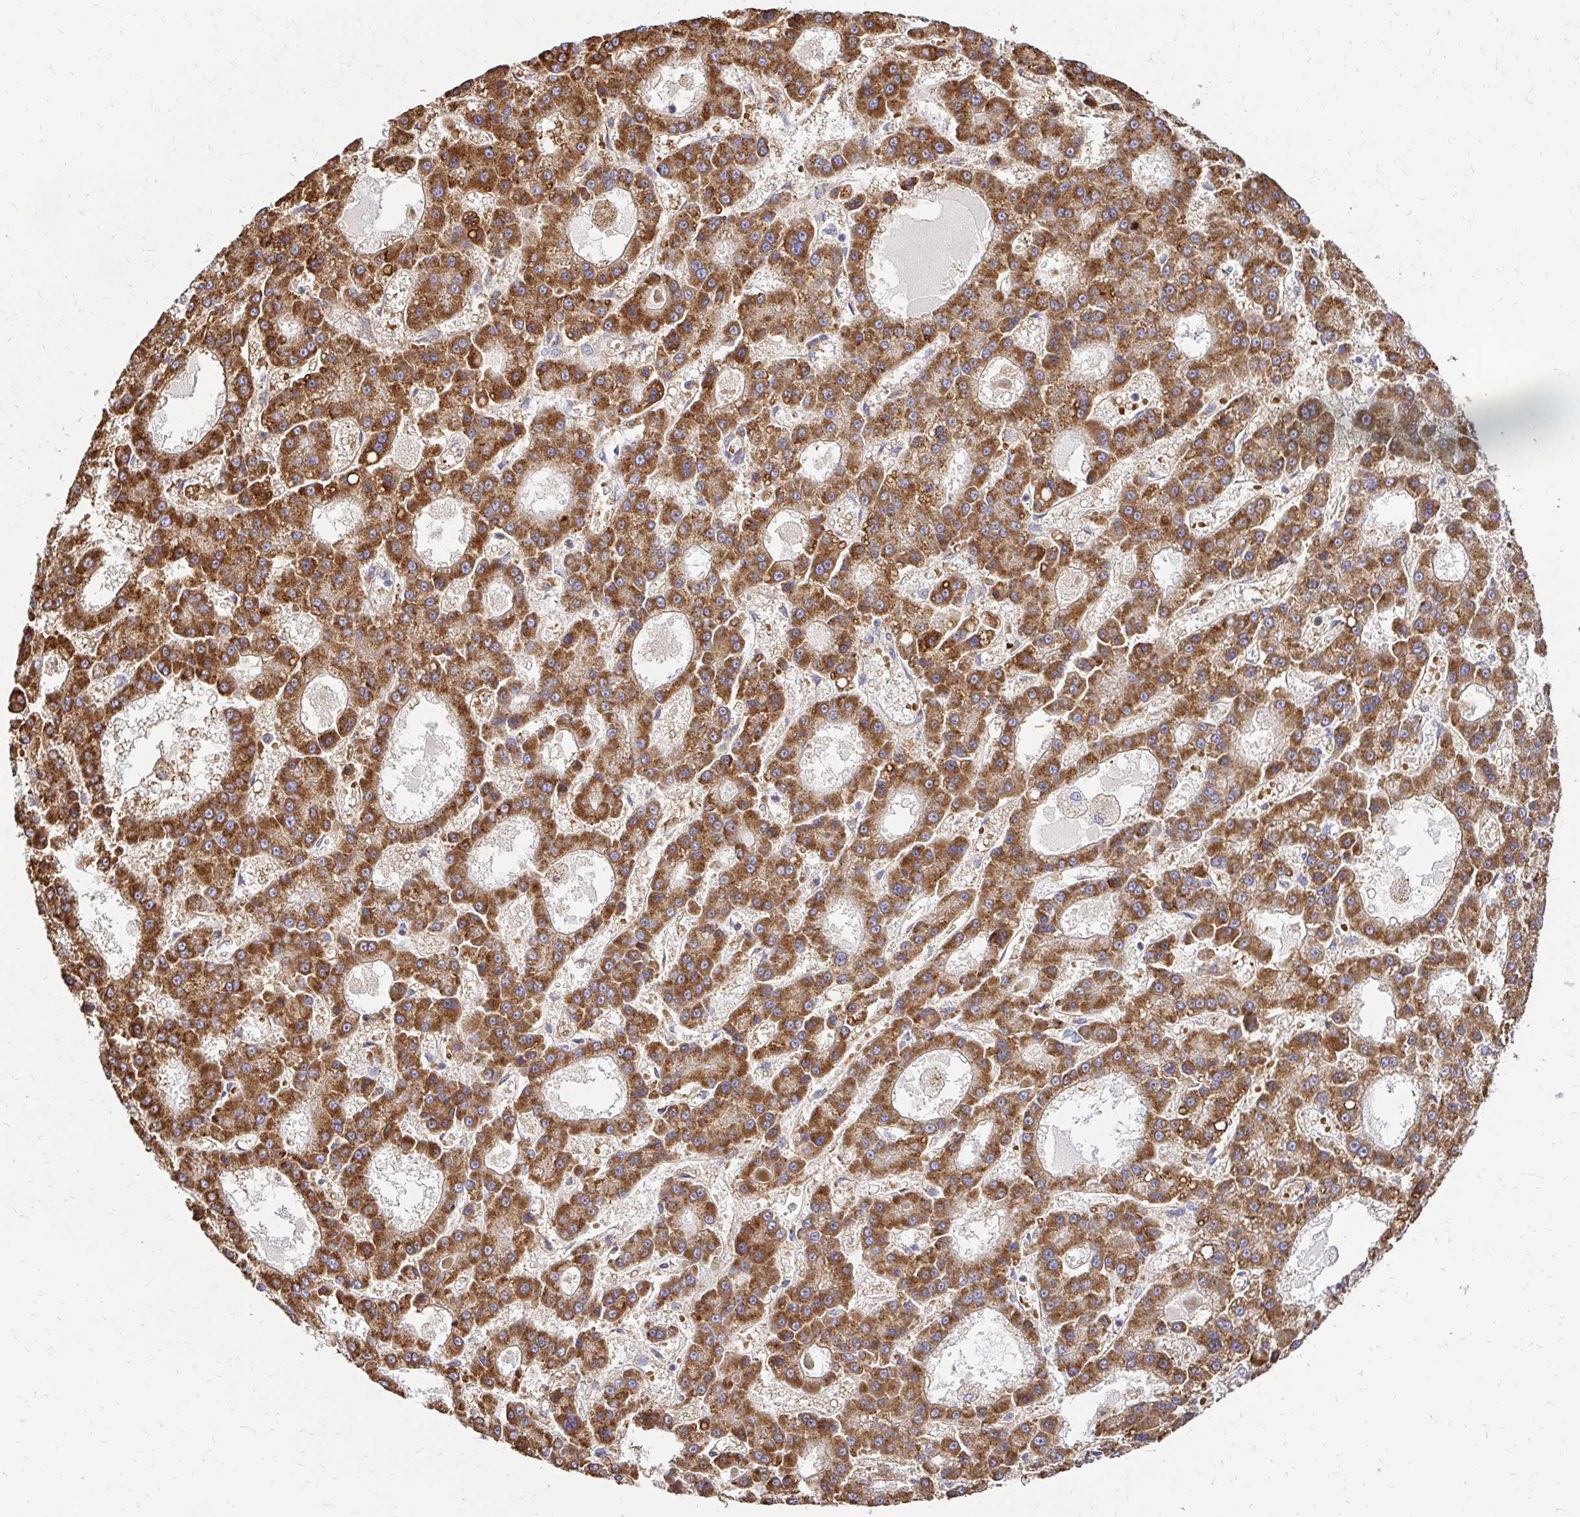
{"staining": {"intensity": "moderate", "quantity": ">75%", "location": "cytoplasmic/membranous"}, "tissue": "liver cancer", "cell_type": "Tumor cells", "image_type": "cancer", "snomed": [{"axis": "morphology", "description": "Carcinoma, Hepatocellular, NOS"}, {"axis": "topography", "description": "Liver"}], "caption": "Tumor cells show moderate cytoplasmic/membranous staining in approximately >75% of cells in liver cancer.", "gene": "MRPL13", "patient": {"sex": "male", "age": 70}}